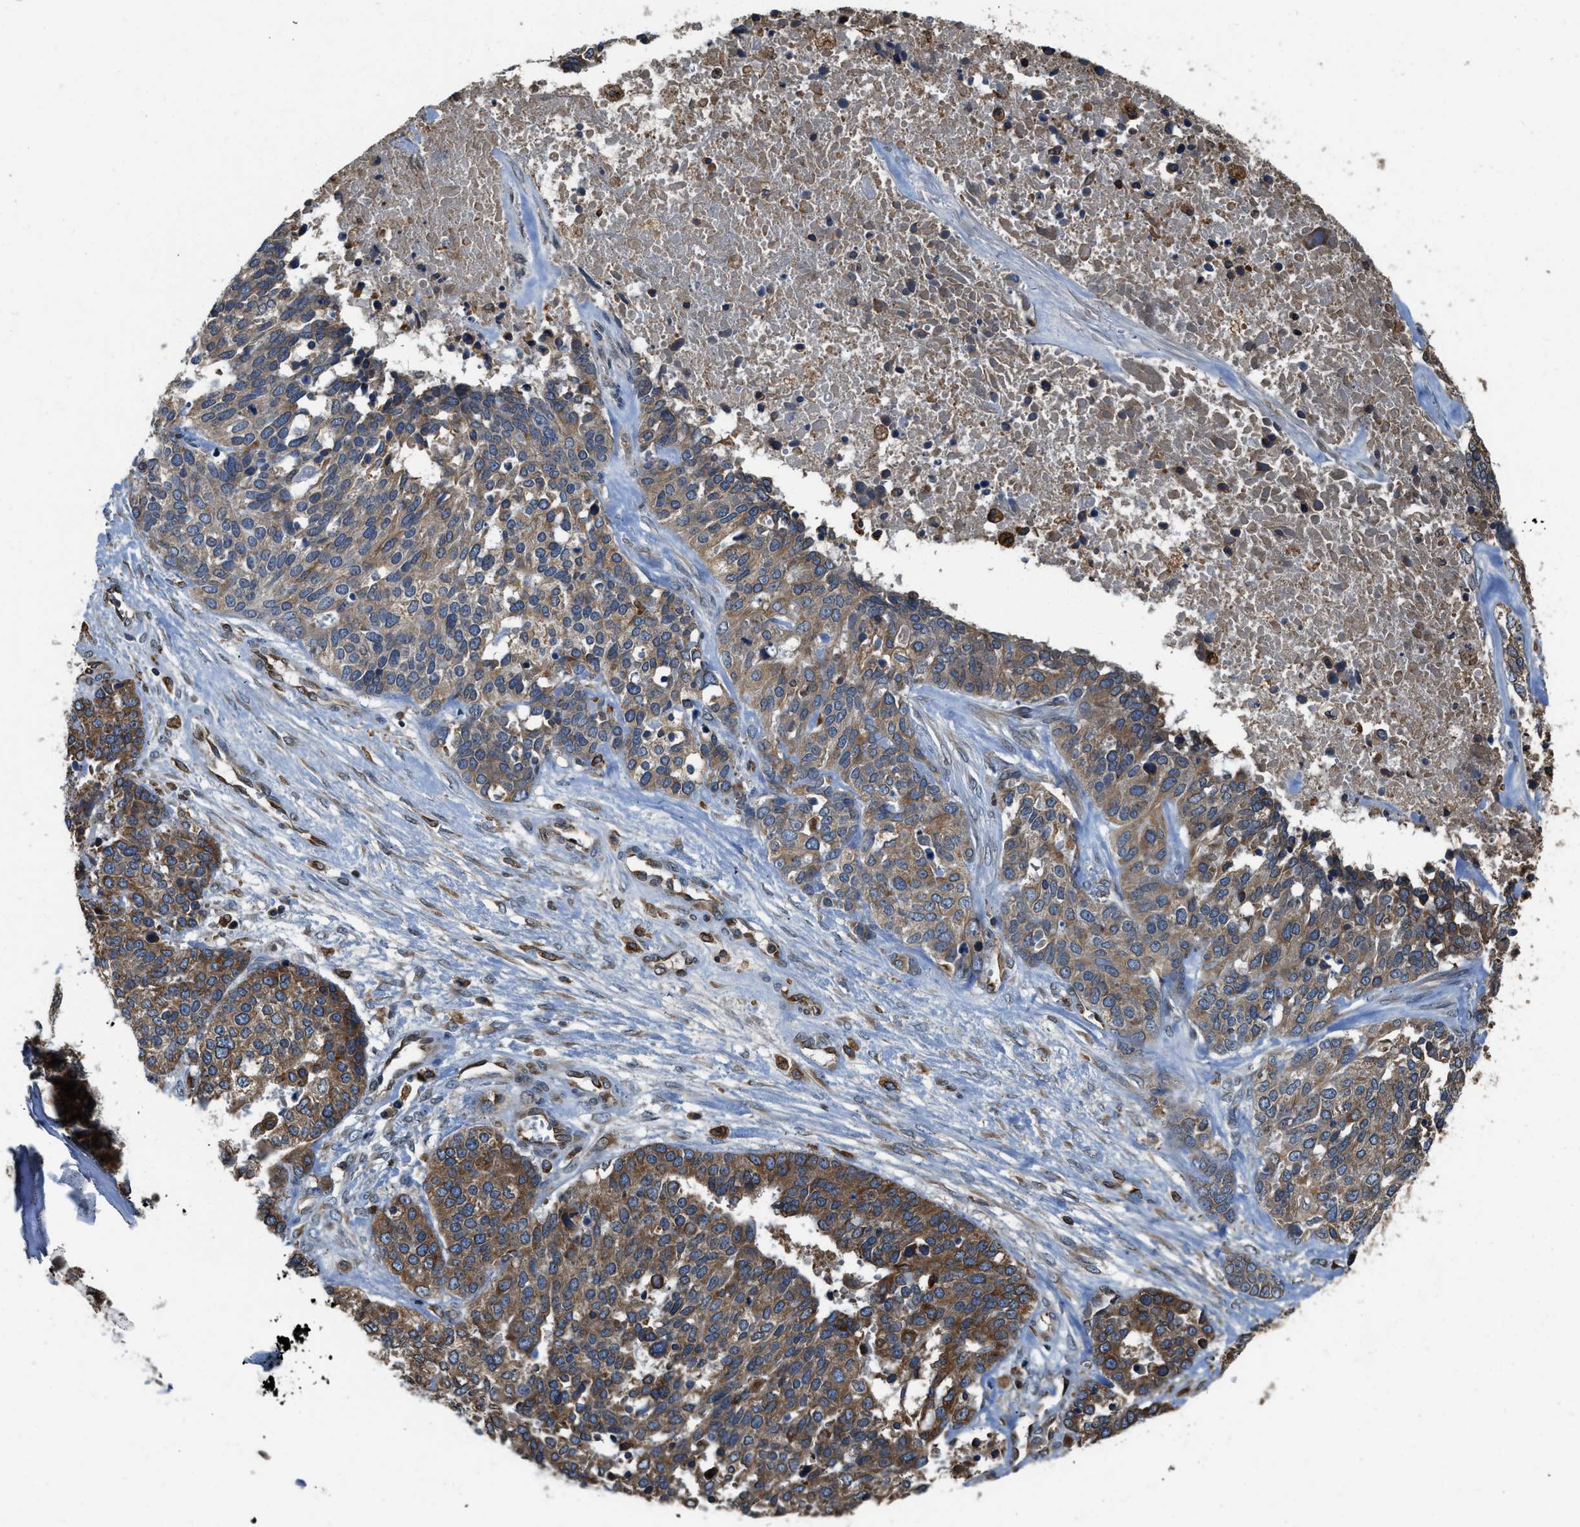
{"staining": {"intensity": "moderate", "quantity": ">75%", "location": "cytoplasmic/membranous"}, "tissue": "ovarian cancer", "cell_type": "Tumor cells", "image_type": "cancer", "snomed": [{"axis": "morphology", "description": "Cystadenocarcinoma, serous, NOS"}, {"axis": "topography", "description": "Ovary"}], "caption": "Immunohistochemical staining of human ovarian cancer (serous cystadenocarcinoma) demonstrates medium levels of moderate cytoplasmic/membranous expression in about >75% of tumor cells.", "gene": "BCAP31", "patient": {"sex": "female", "age": 44}}